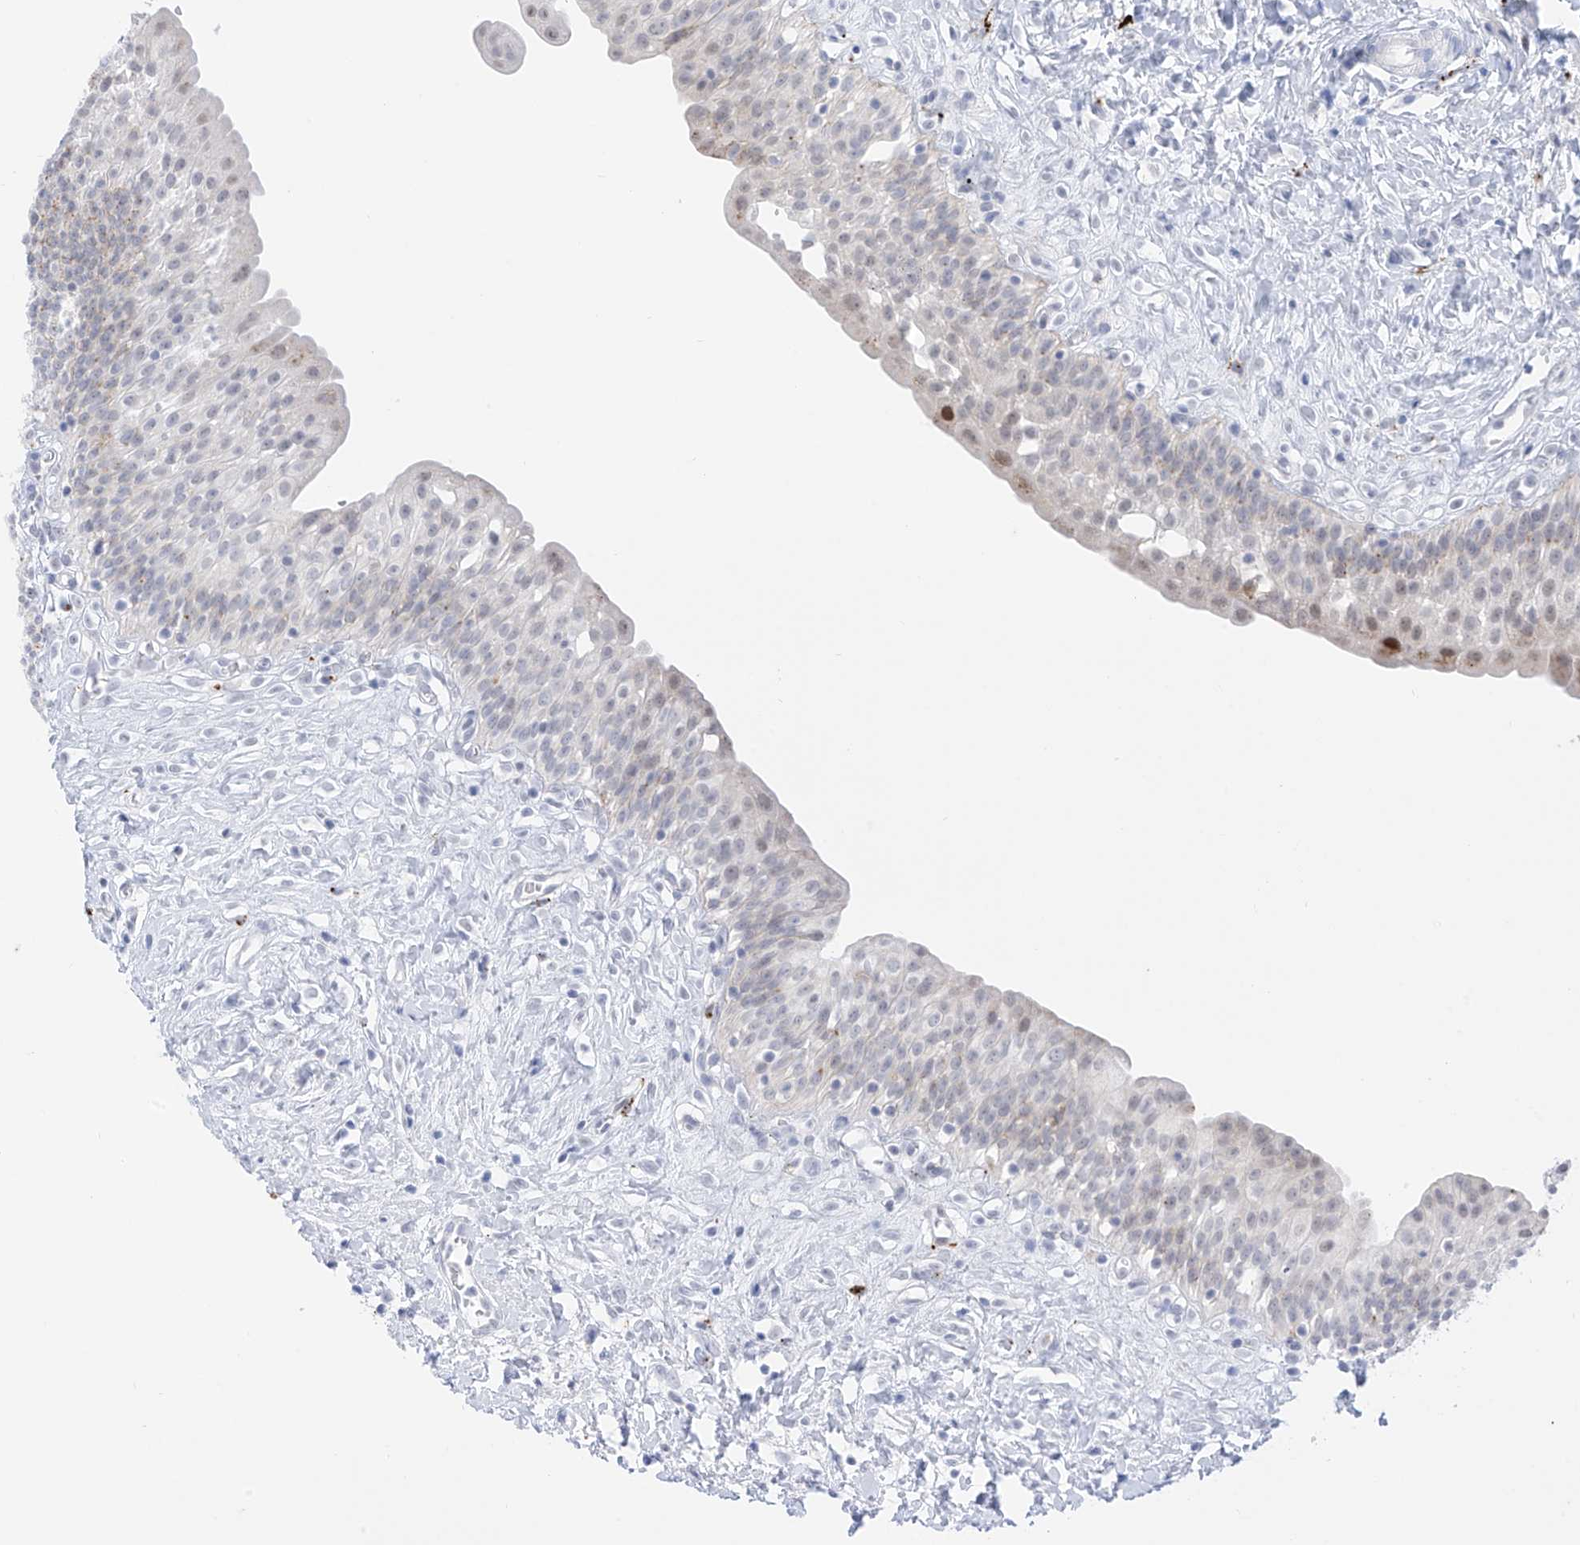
{"staining": {"intensity": "moderate", "quantity": "<25%", "location": "cytoplasmic/membranous,nuclear"}, "tissue": "urinary bladder", "cell_type": "Urothelial cells", "image_type": "normal", "snomed": [{"axis": "morphology", "description": "Normal tissue, NOS"}, {"axis": "topography", "description": "Urinary bladder"}], "caption": "A low amount of moderate cytoplasmic/membranous,nuclear staining is seen in about <25% of urothelial cells in unremarkable urinary bladder. Immunohistochemistry (ihc) stains the protein of interest in brown and the nuclei are stained blue.", "gene": "PSPH", "patient": {"sex": "male", "age": 51}}